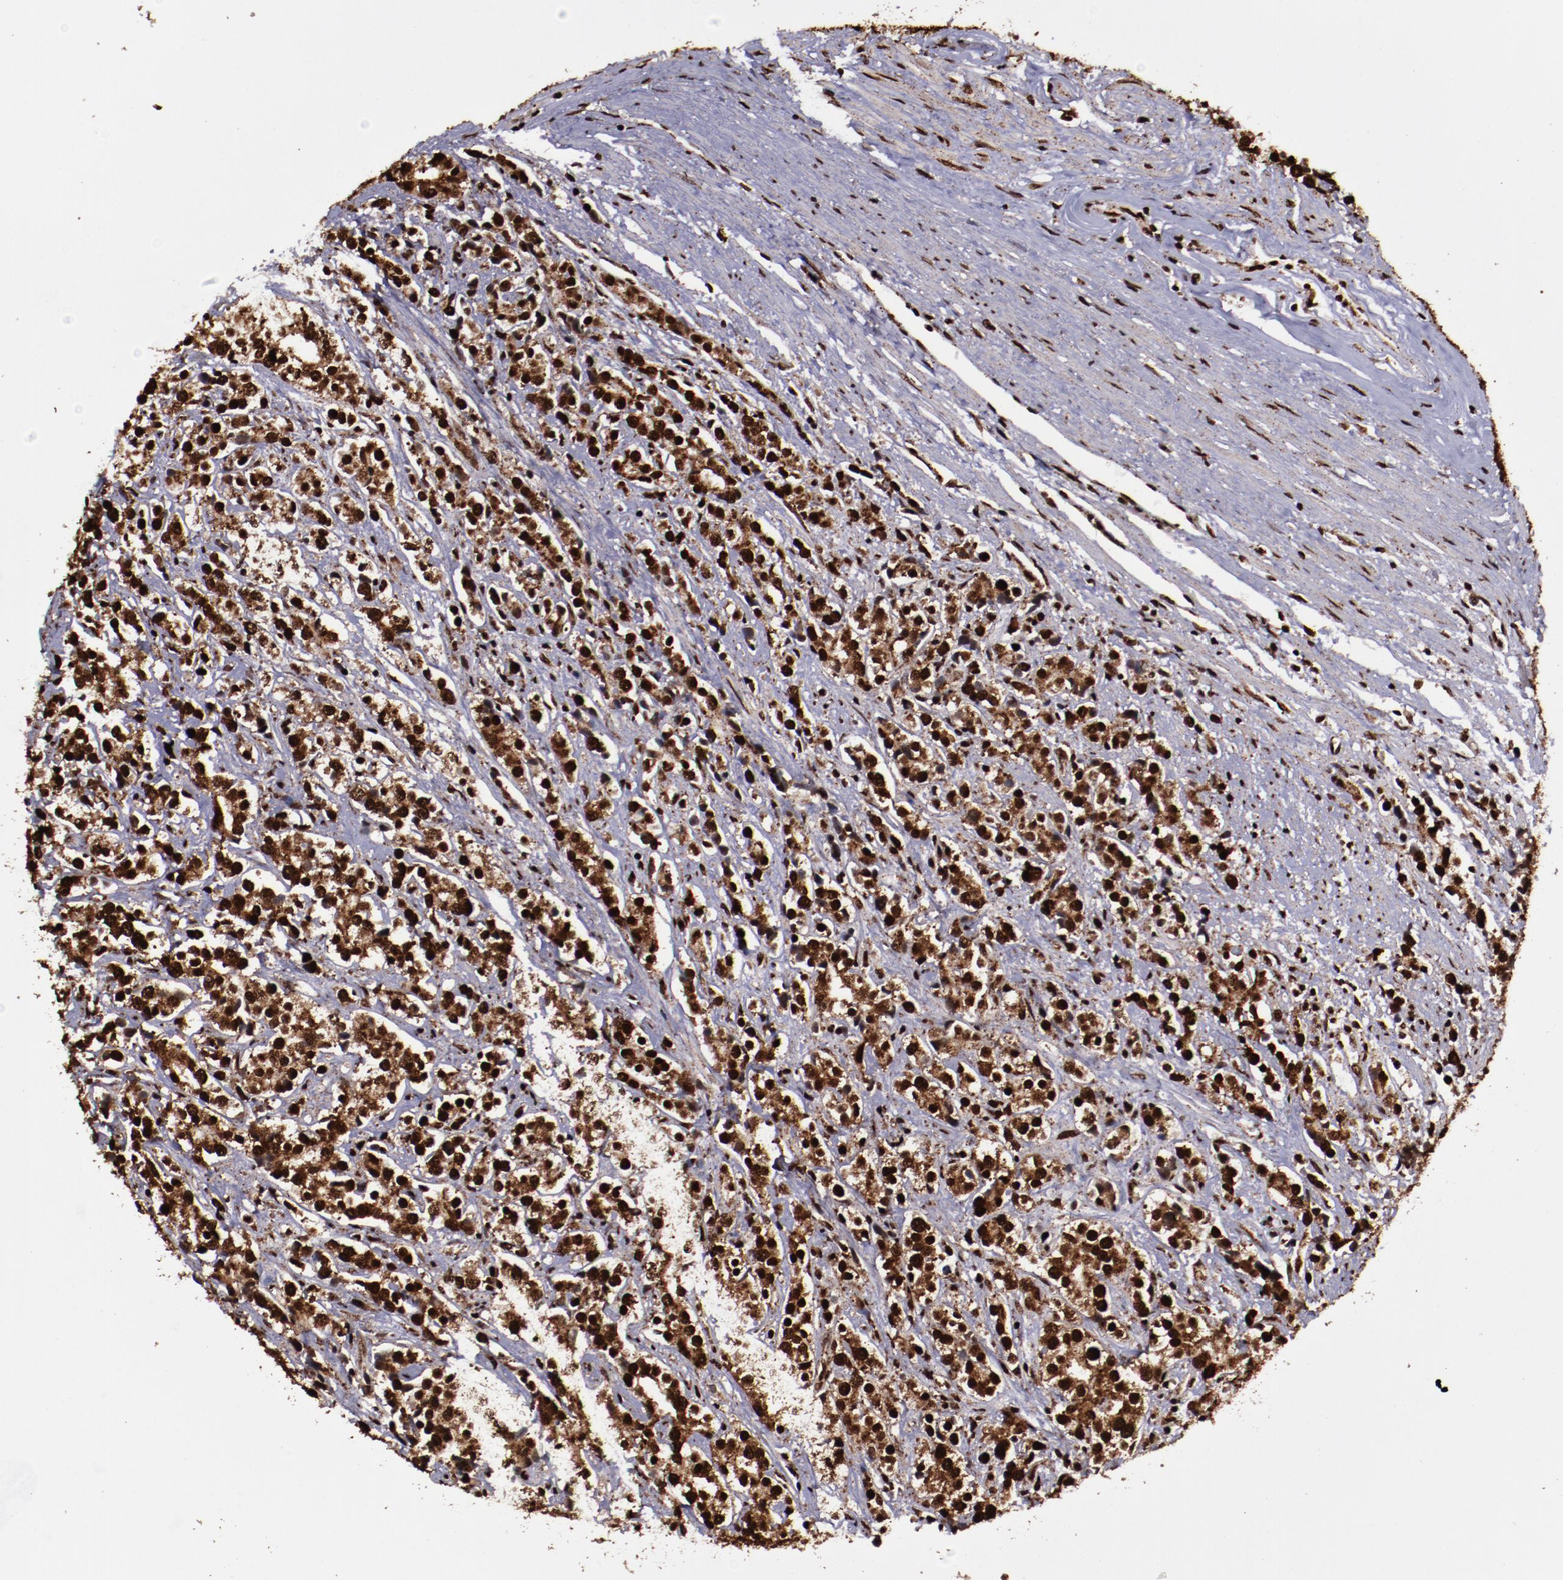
{"staining": {"intensity": "strong", "quantity": ">75%", "location": "cytoplasmic/membranous,nuclear"}, "tissue": "prostate cancer", "cell_type": "Tumor cells", "image_type": "cancer", "snomed": [{"axis": "morphology", "description": "Adenocarcinoma, High grade"}, {"axis": "topography", "description": "Prostate"}], "caption": "Prostate cancer tissue shows strong cytoplasmic/membranous and nuclear expression in approximately >75% of tumor cells (brown staining indicates protein expression, while blue staining denotes nuclei).", "gene": "SNW1", "patient": {"sex": "male", "age": 71}}